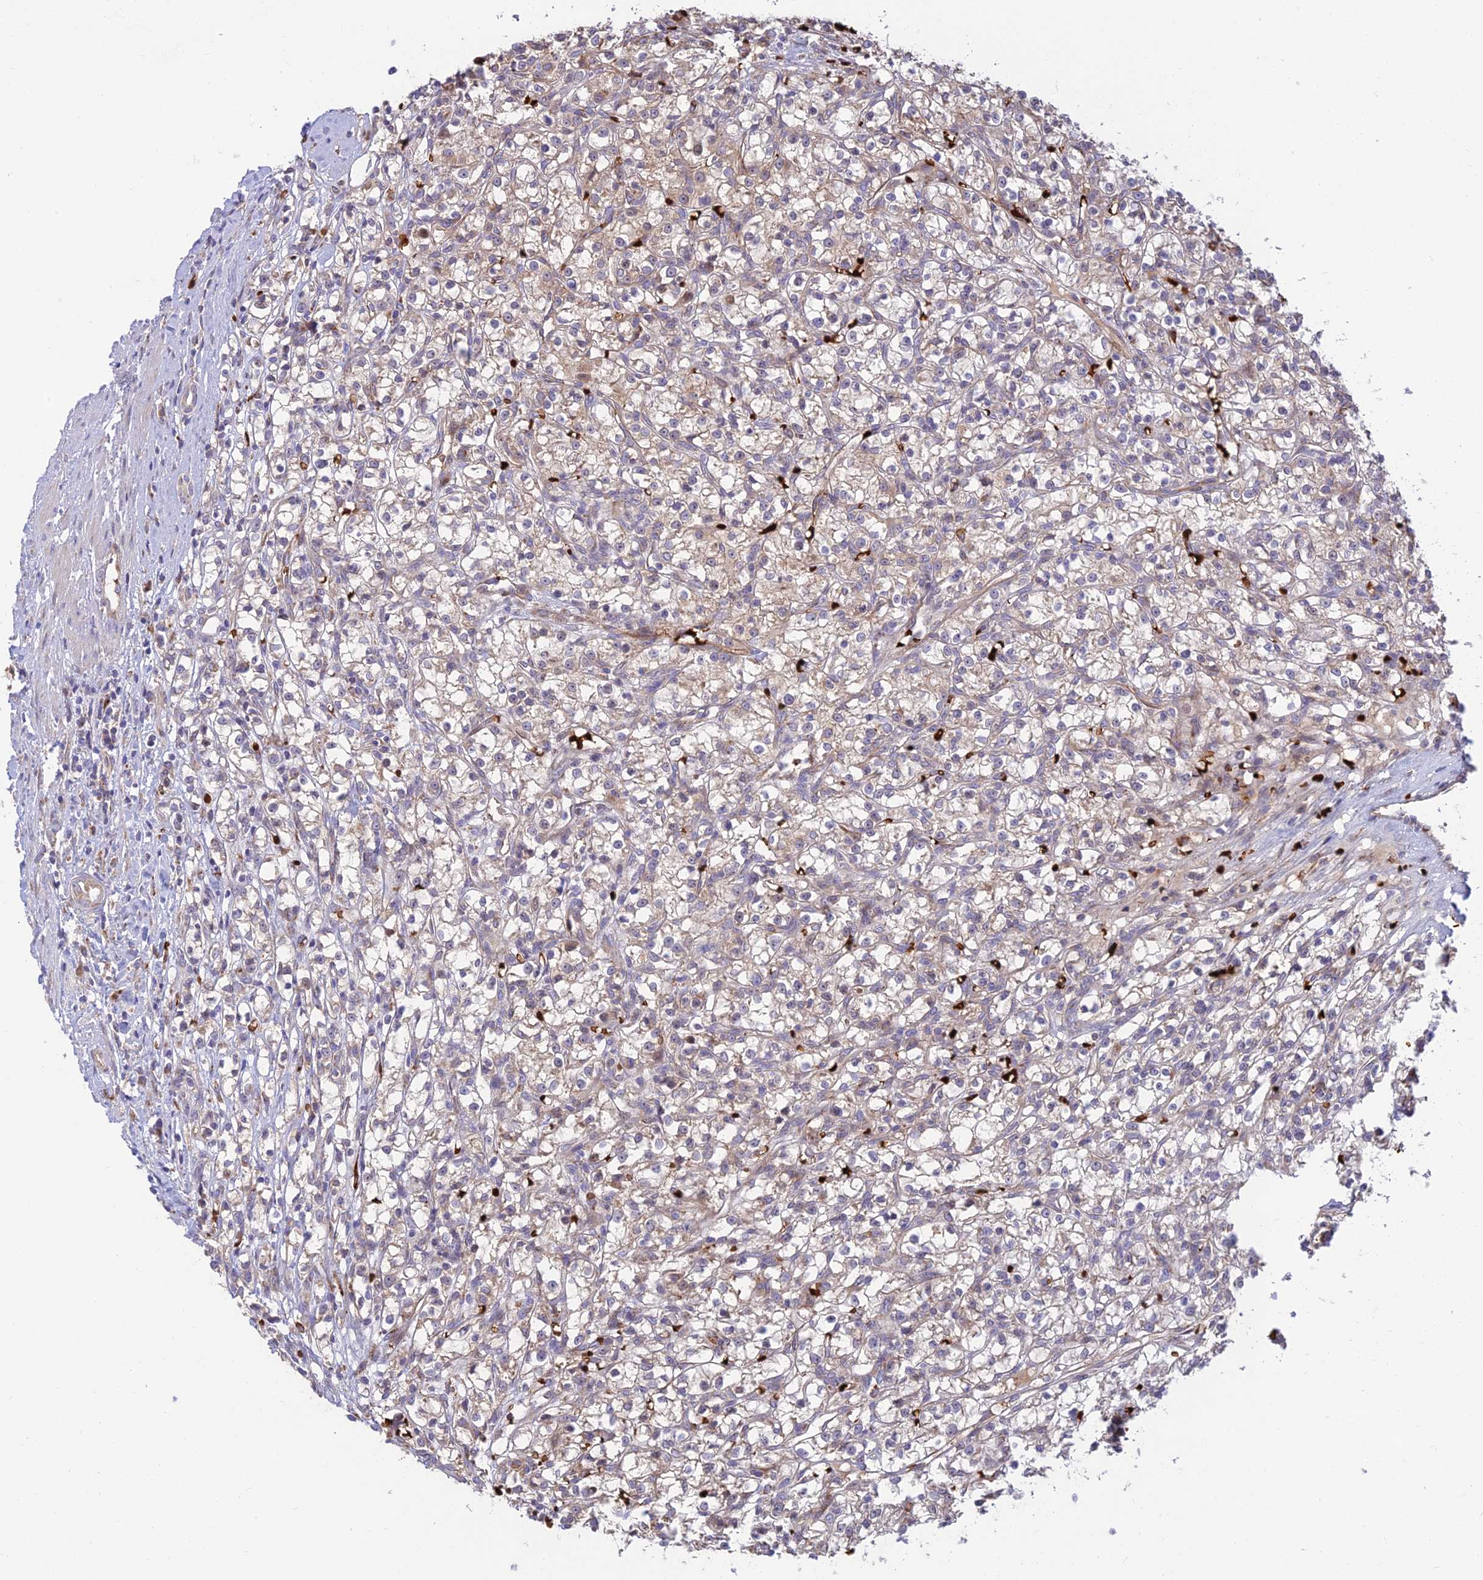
{"staining": {"intensity": "weak", "quantity": "25%-75%", "location": "cytoplasmic/membranous"}, "tissue": "renal cancer", "cell_type": "Tumor cells", "image_type": "cancer", "snomed": [{"axis": "morphology", "description": "Adenocarcinoma, NOS"}, {"axis": "topography", "description": "Kidney"}], "caption": "A brown stain highlights weak cytoplasmic/membranous staining of a protein in renal adenocarcinoma tumor cells. The staining was performed using DAB (3,3'-diaminobenzidine), with brown indicating positive protein expression. Nuclei are stained blue with hematoxylin.", "gene": "UFSP2", "patient": {"sex": "female", "age": 59}}